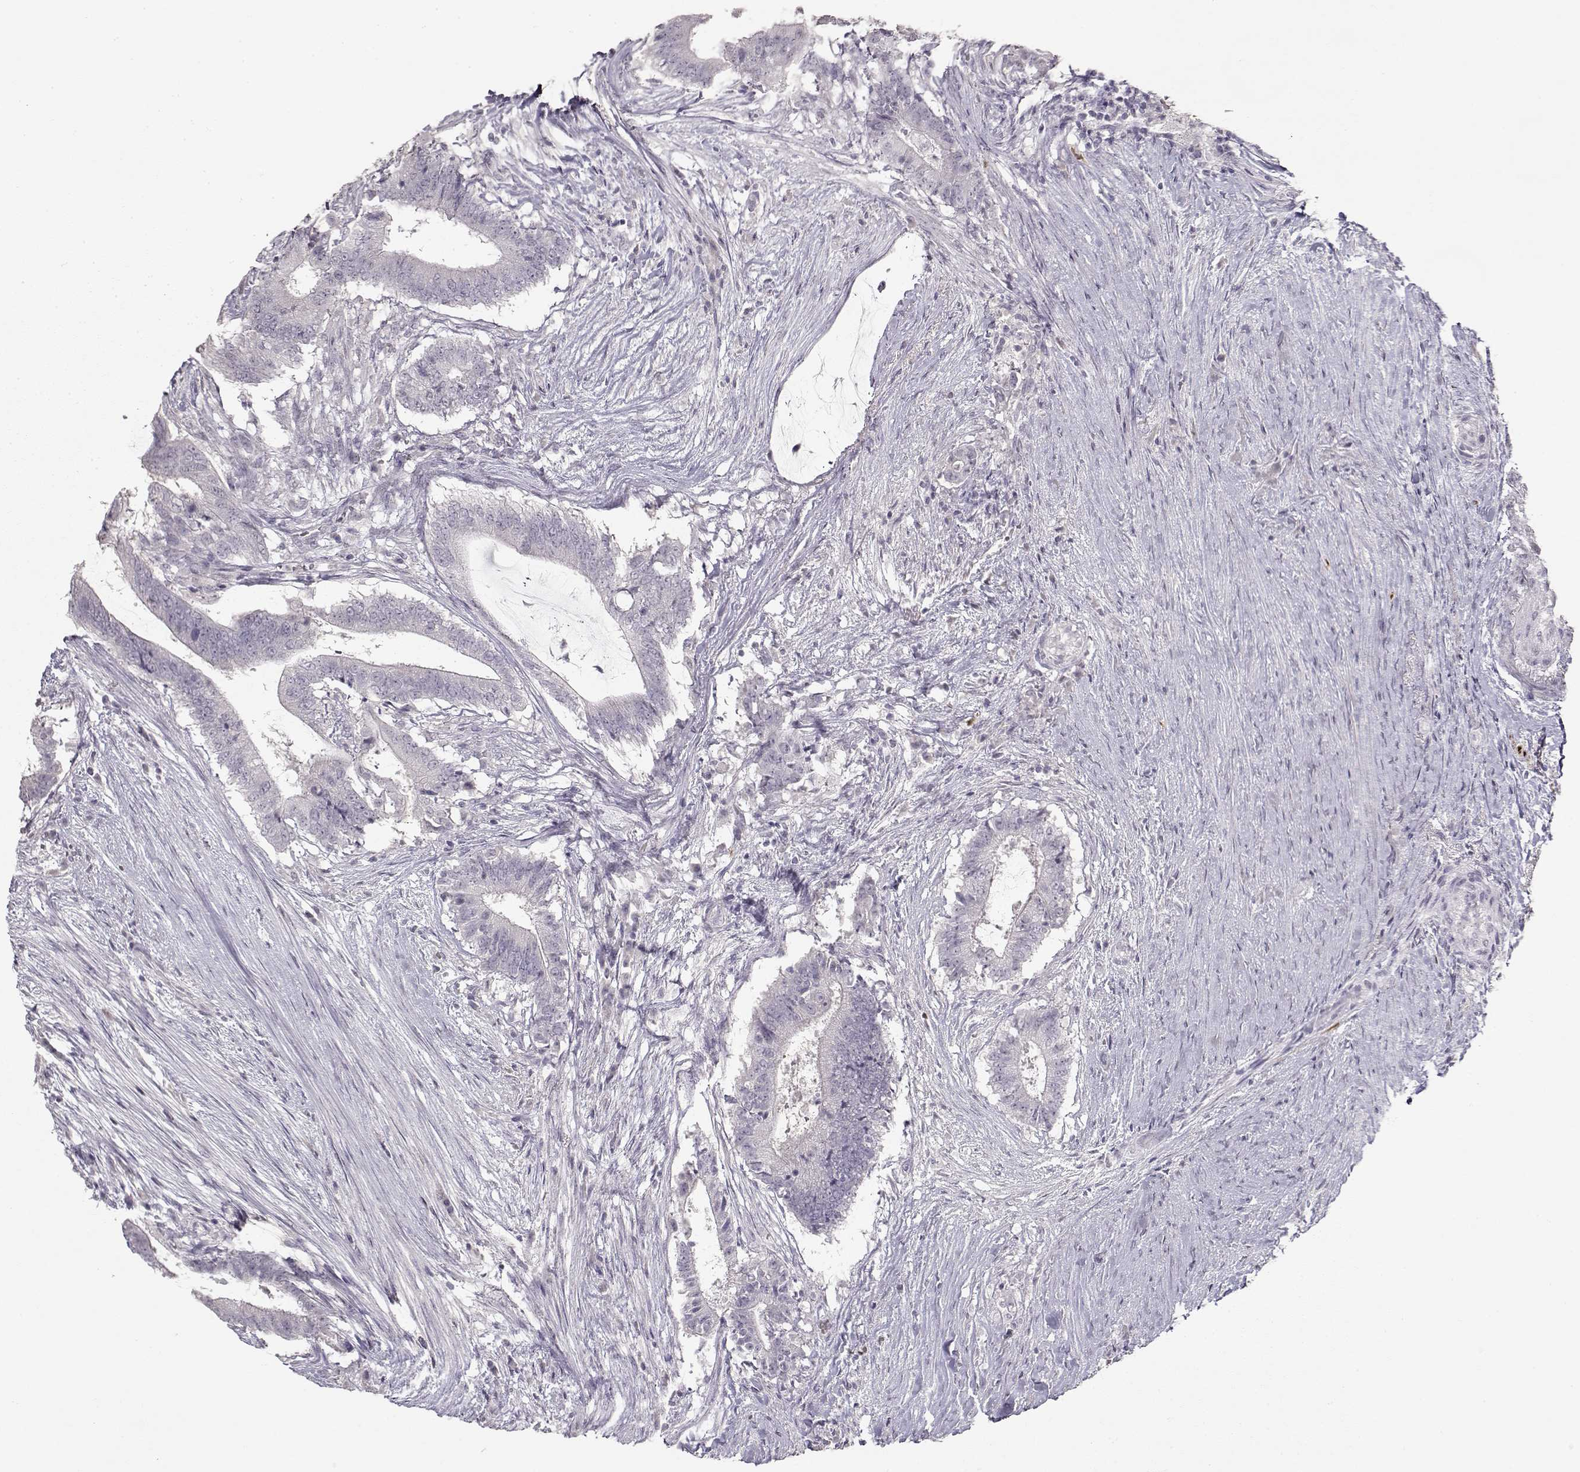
{"staining": {"intensity": "negative", "quantity": "none", "location": "none"}, "tissue": "colorectal cancer", "cell_type": "Tumor cells", "image_type": "cancer", "snomed": [{"axis": "morphology", "description": "Adenocarcinoma, NOS"}, {"axis": "topography", "description": "Colon"}], "caption": "The histopathology image shows no significant expression in tumor cells of adenocarcinoma (colorectal).", "gene": "S100B", "patient": {"sex": "female", "age": 43}}